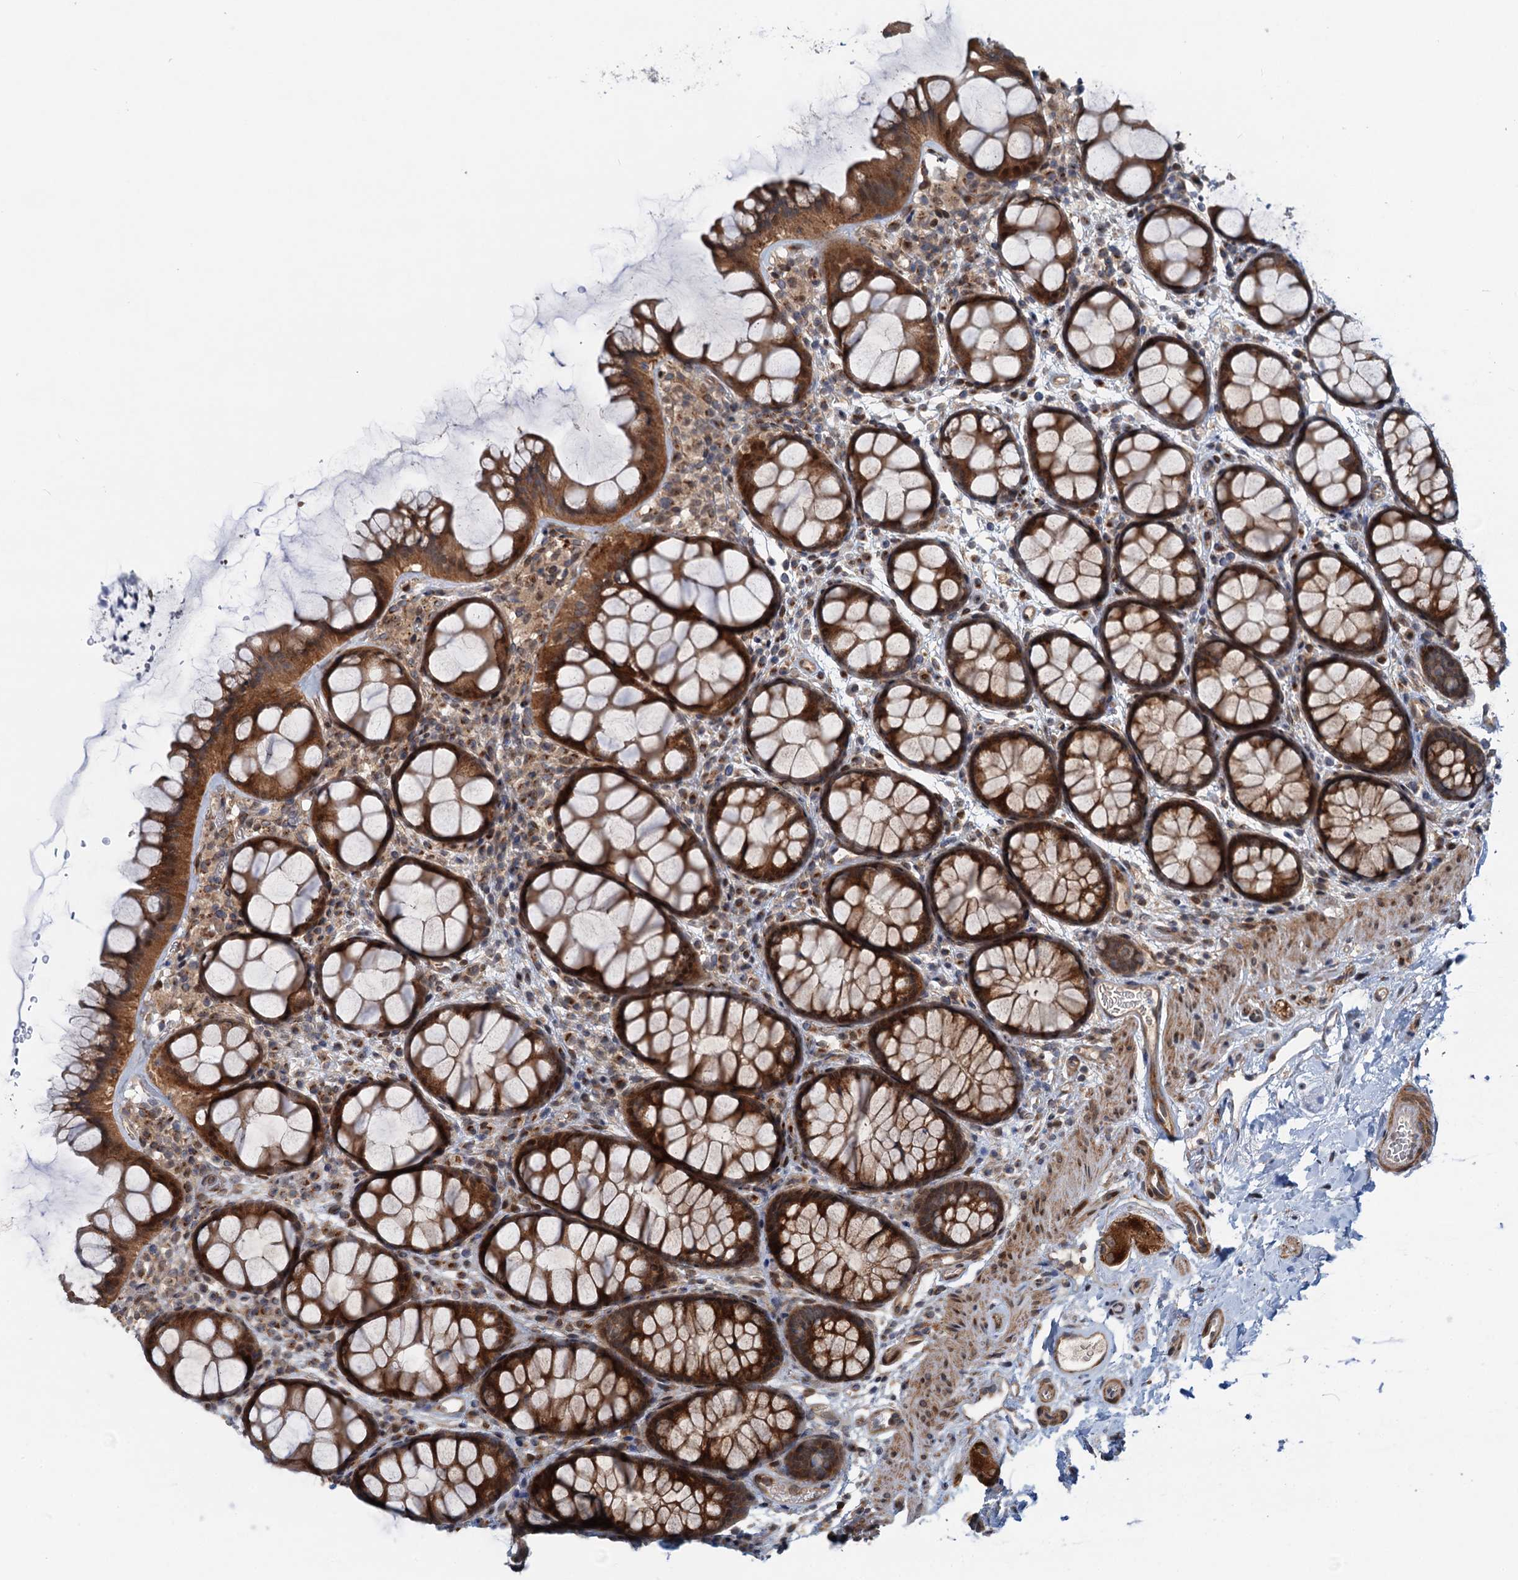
{"staining": {"intensity": "weak", "quantity": ">75%", "location": "cytoplasmic/membranous,nuclear"}, "tissue": "colon", "cell_type": "Endothelial cells", "image_type": "normal", "snomed": [{"axis": "morphology", "description": "Normal tissue, NOS"}, {"axis": "topography", "description": "Colon"}], "caption": "Weak cytoplasmic/membranous,nuclear staining is appreciated in about >75% of endothelial cells in normal colon.", "gene": "DYNC2I2", "patient": {"sex": "female", "age": 82}}